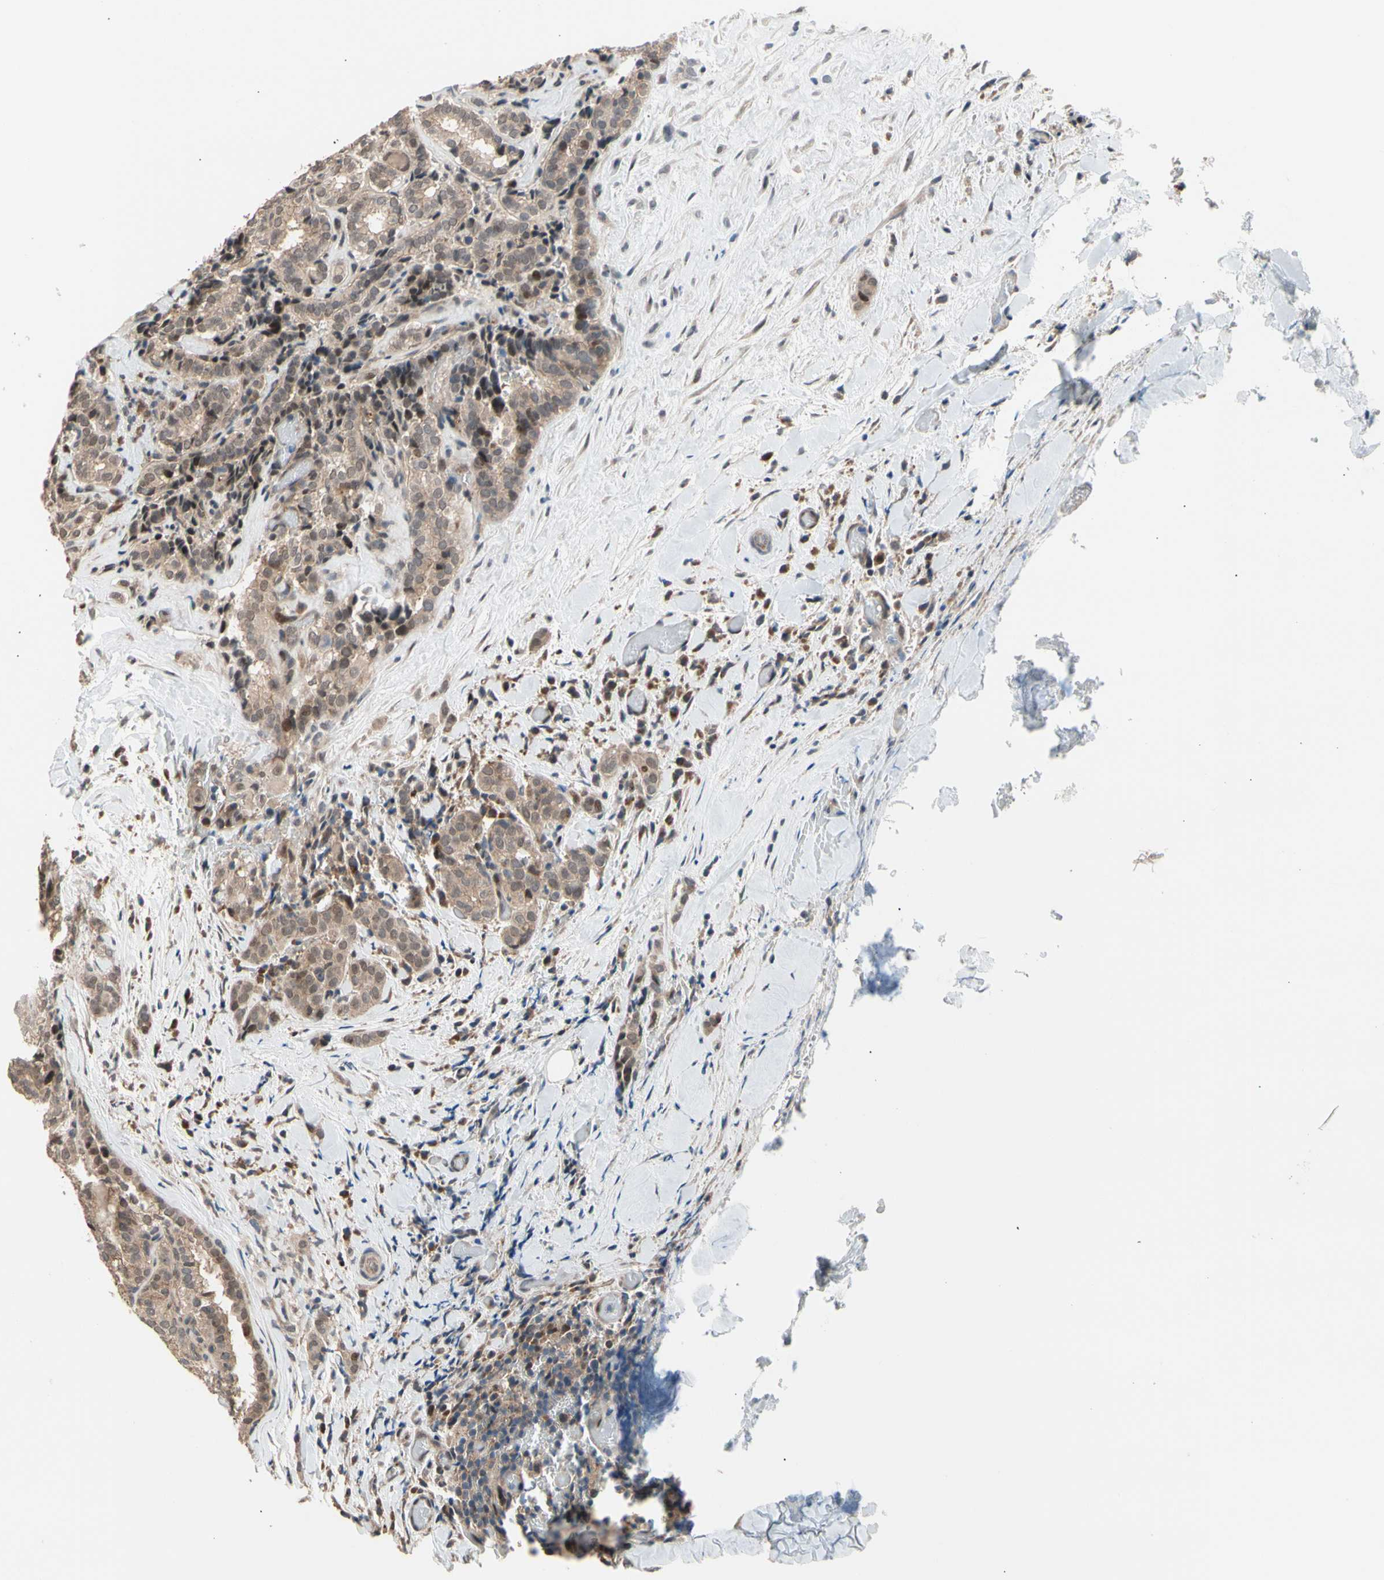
{"staining": {"intensity": "moderate", "quantity": ">75%", "location": "cytoplasmic/membranous,nuclear"}, "tissue": "thyroid cancer", "cell_type": "Tumor cells", "image_type": "cancer", "snomed": [{"axis": "morphology", "description": "Normal tissue, NOS"}, {"axis": "morphology", "description": "Papillary adenocarcinoma, NOS"}, {"axis": "topography", "description": "Thyroid gland"}], "caption": "There is medium levels of moderate cytoplasmic/membranous and nuclear positivity in tumor cells of papillary adenocarcinoma (thyroid), as demonstrated by immunohistochemical staining (brown color).", "gene": "NGEF", "patient": {"sex": "female", "age": 30}}